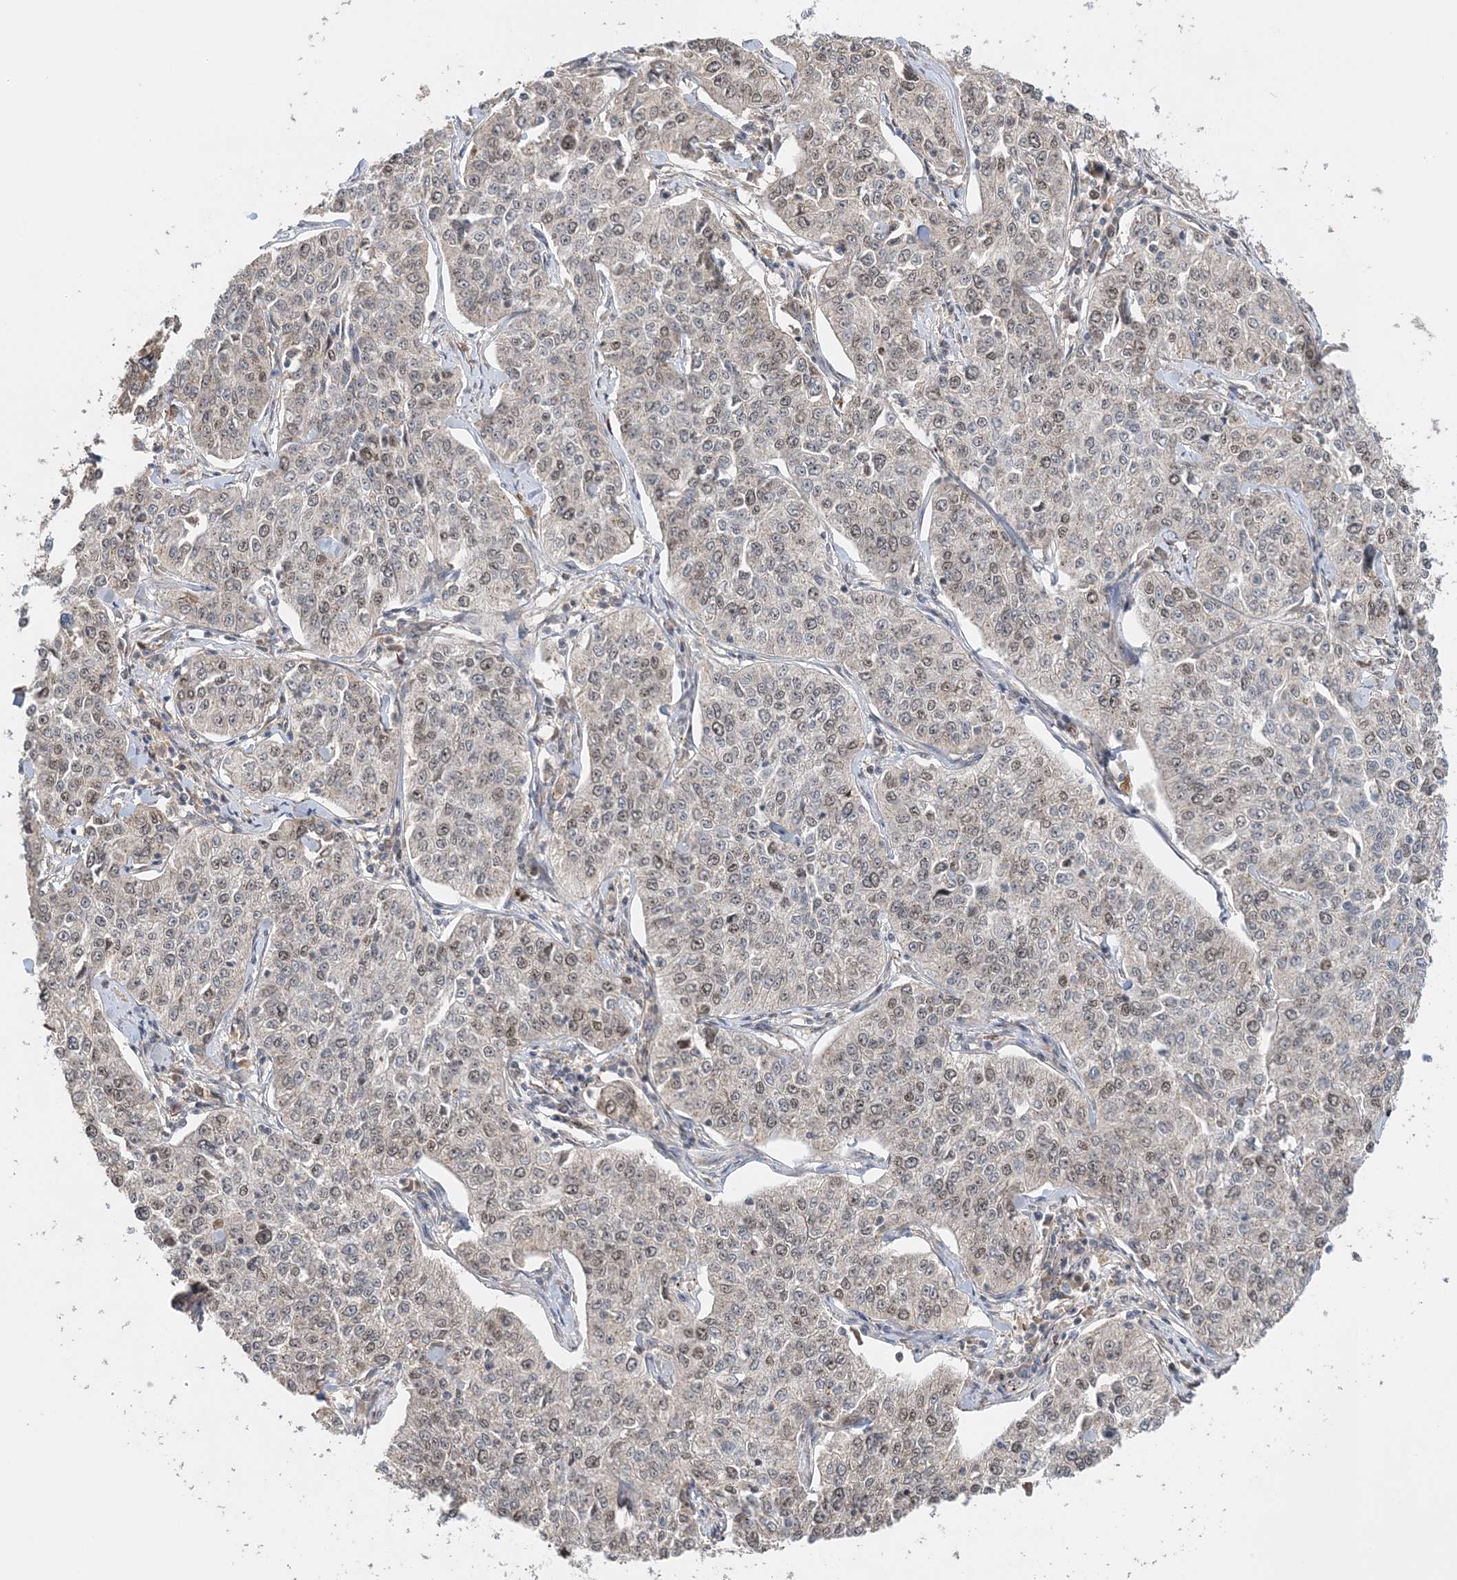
{"staining": {"intensity": "weak", "quantity": "25%-75%", "location": "nuclear"}, "tissue": "cervical cancer", "cell_type": "Tumor cells", "image_type": "cancer", "snomed": [{"axis": "morphology", "description": "Squamous cell carcinoma, NOS"}, {"axis": "topography", "description": "Cervix"}], "caption": "Cervical squamous cell carcinoma tissue demonstrates weak nuclear staining in approximately 25%-75% of tumor cells, visualized by immunohistochemistry. Nuclei are stained in blue.", "gene": "KIF4A", "patient": {"sex": "female", "age": 35}}